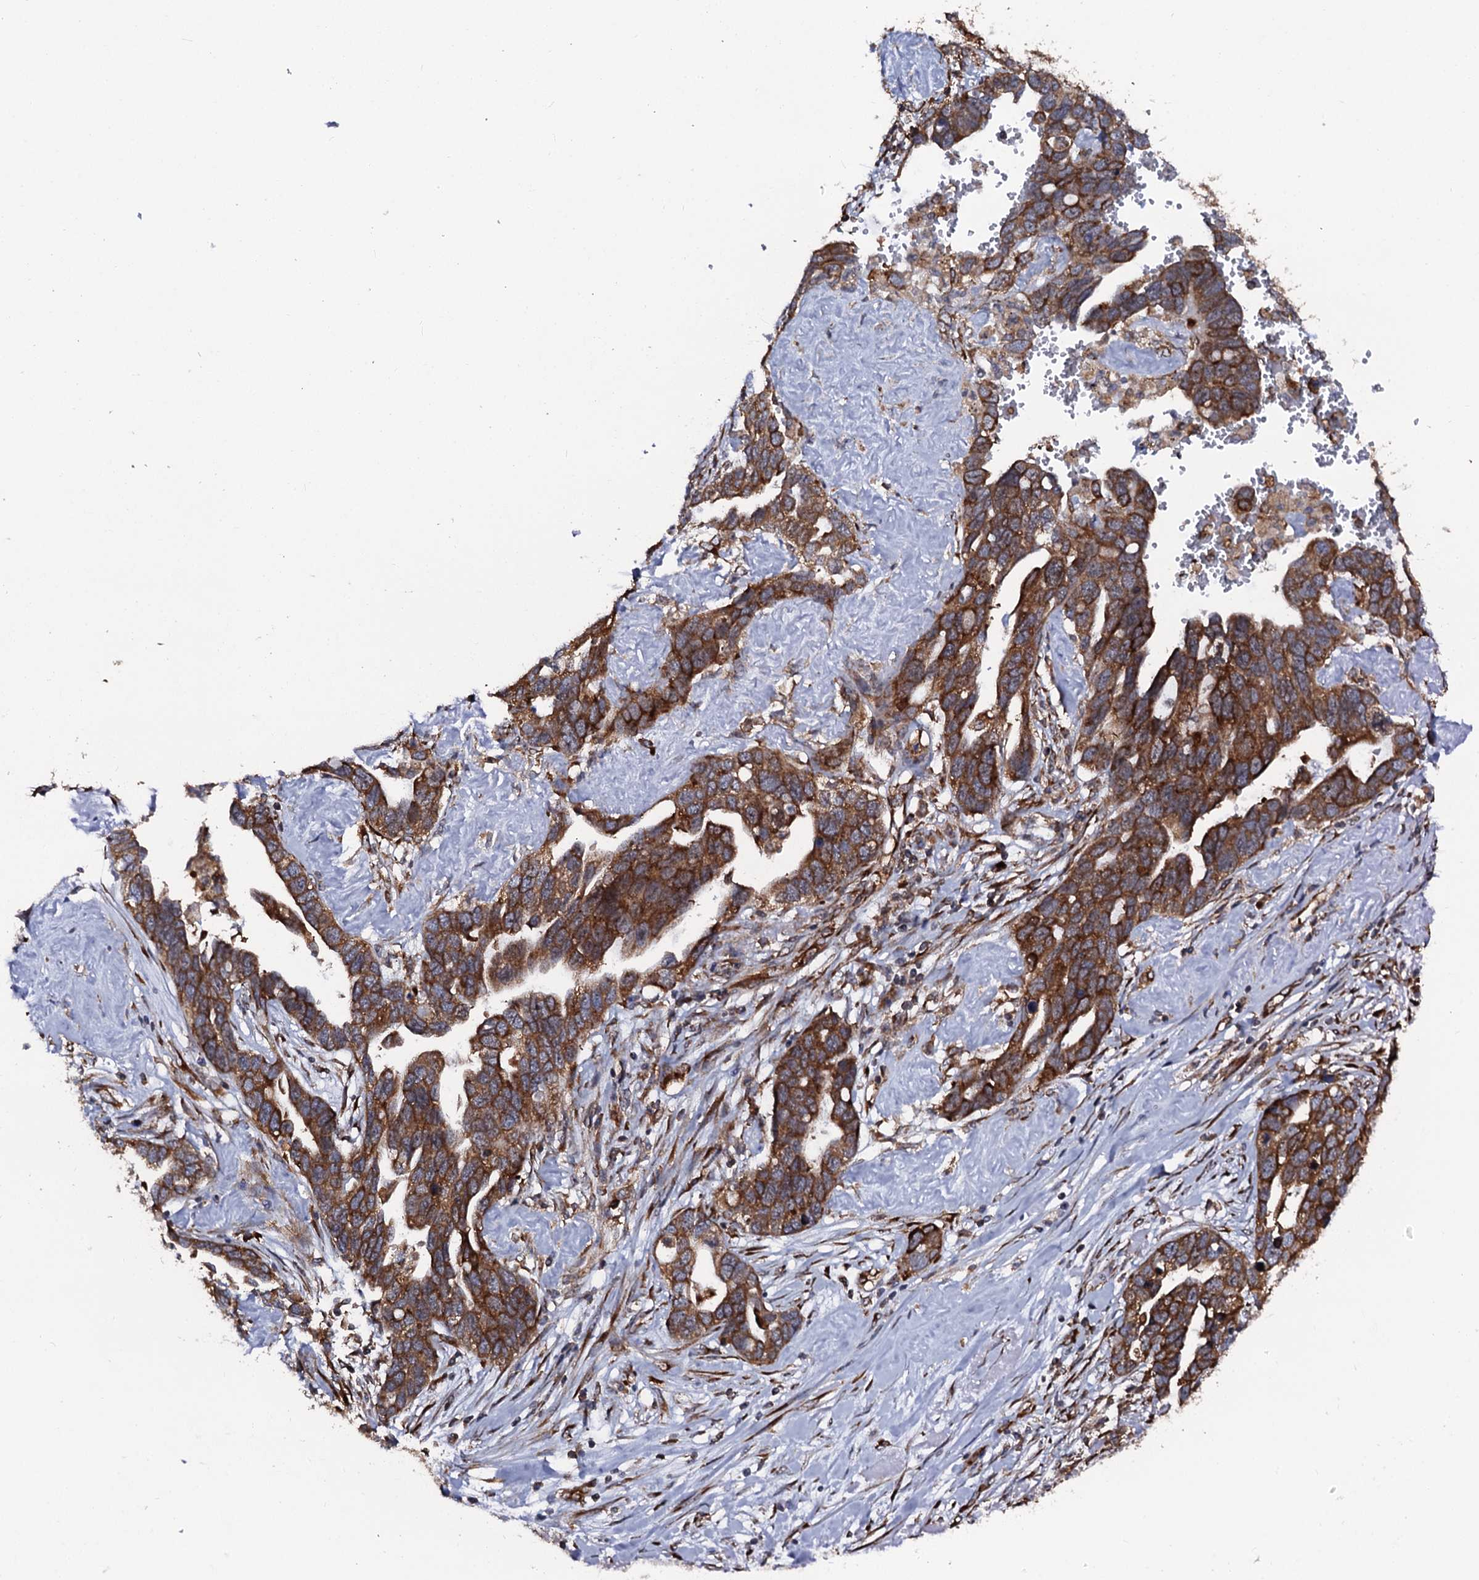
{"staining": {"intensity": "moderate", "quantity": ">75%", "location": "cytoplasmic/membranous"}, "tissue": "ovarian cancer", "cell_type": "Tumor cells", "image_type": "cancer", "snomed": [{"axis": "morphology", "description": "Cystadenocarcinoma, serous, NOS"}, {"axis": "topography", "description": "Ovary"}], "caption": "There is medium levels of moderate cytoplasmic/membranous staining in tumor cells of ovarian cancer, as demonstrated by immunohistochemical staining (brown color).", "gene": "SPTY2D1", "patient": {"sex": "female", "age": 54}}